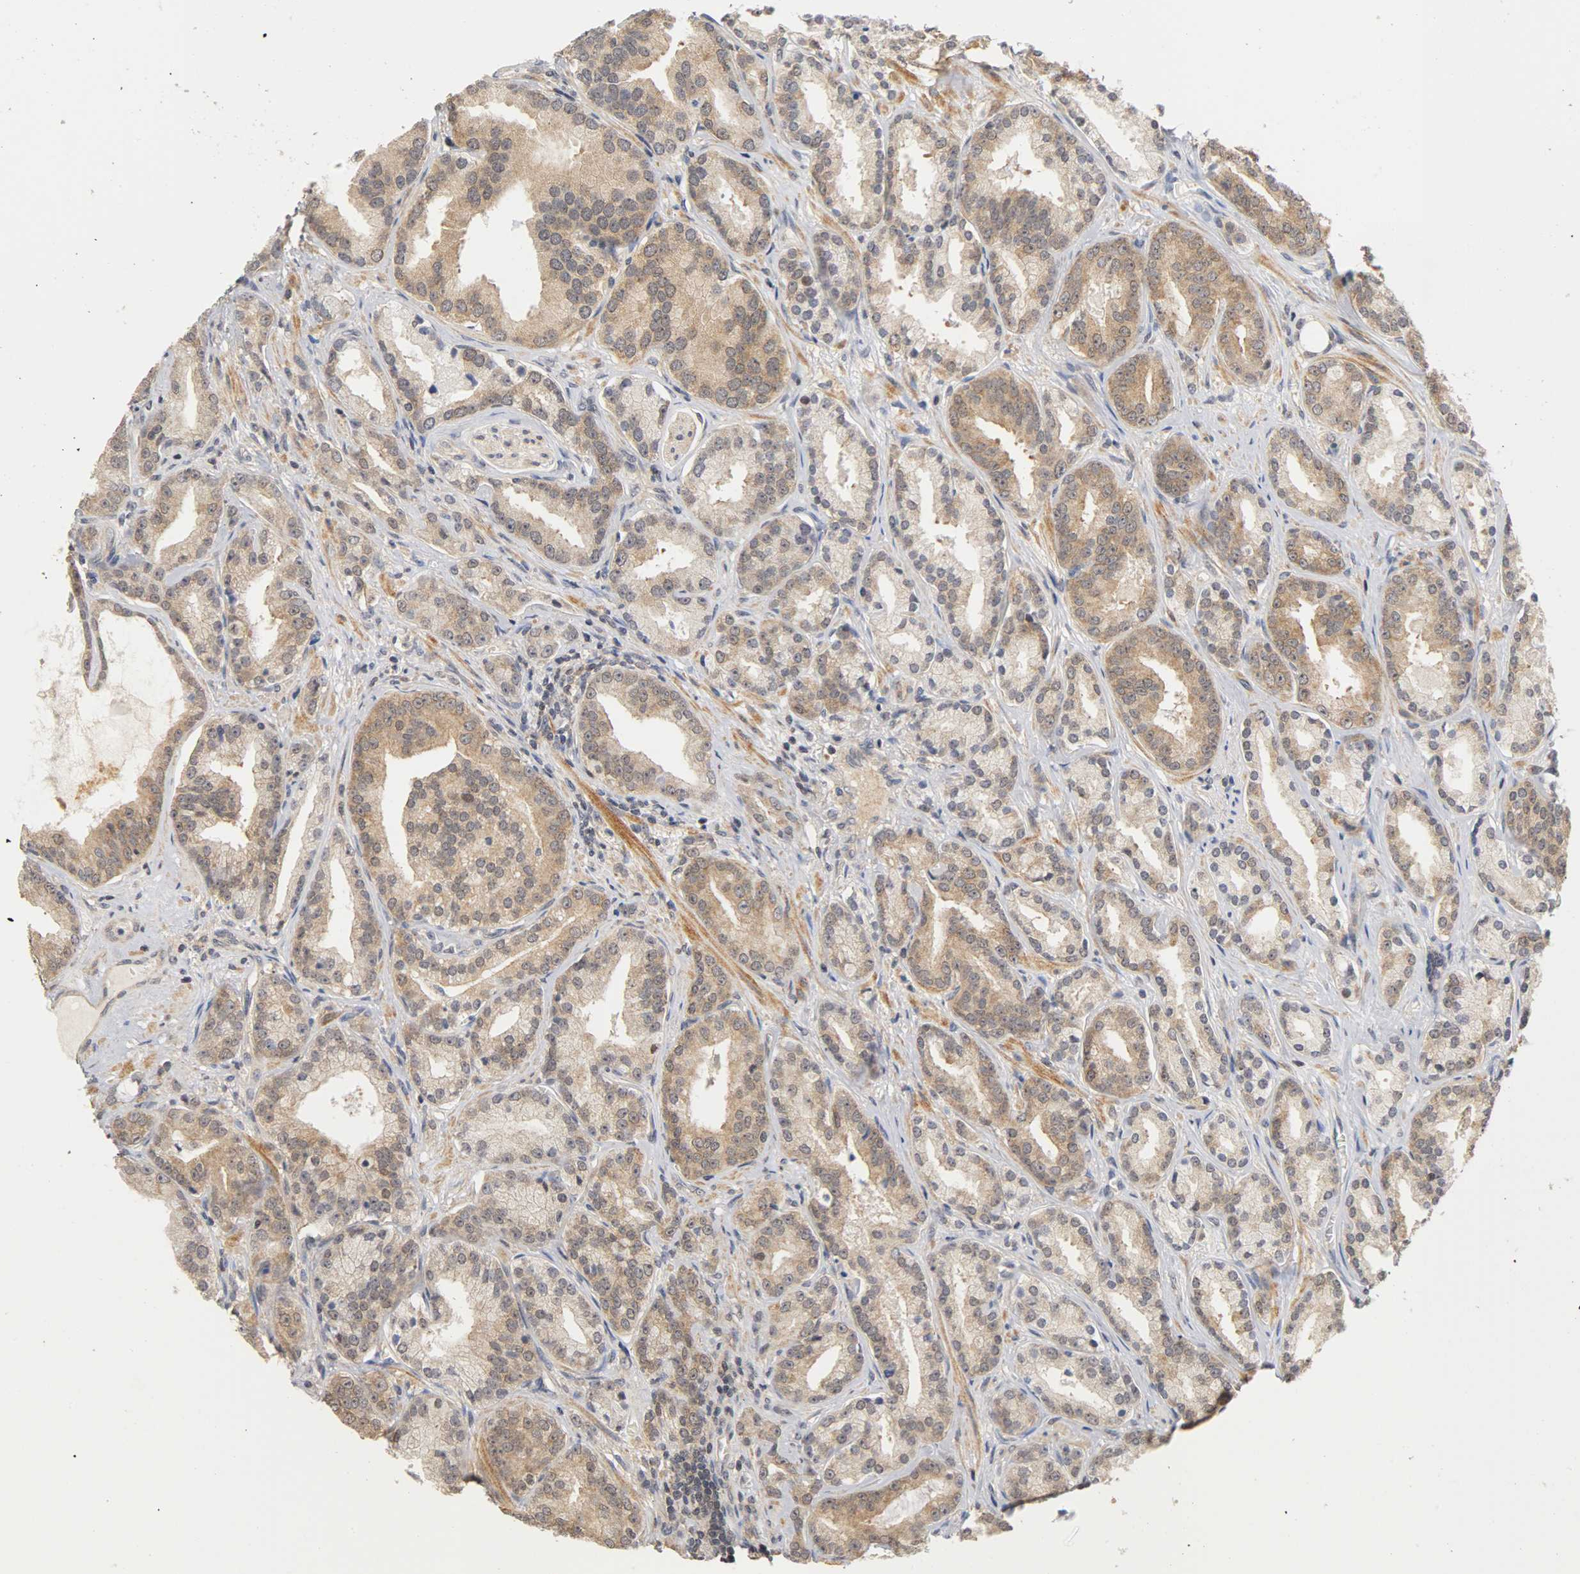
{"staining": {"intensity": "moderate", "quantity": "25%-75%", "location": "cytoplasmic/membranous,nuclear"}, "tissue": "prostate cancer", "cell_type": "Tumor cells", "image_type": "cancer", "snomed": [{"axis": "morphology", "description": "Adenocarcinoma, Low grade"}, {"axis": "topography", "description": "Prostate"}], "caption": "Moderate cytoplasmic/membranous and nuclear protein positivity is seen in about 25%-75% of tumor cells in prostate cancer (low-grade adenocarcinoma).", "gene": "UBE2M", "patient": {"sex": "male", "age": 63}}